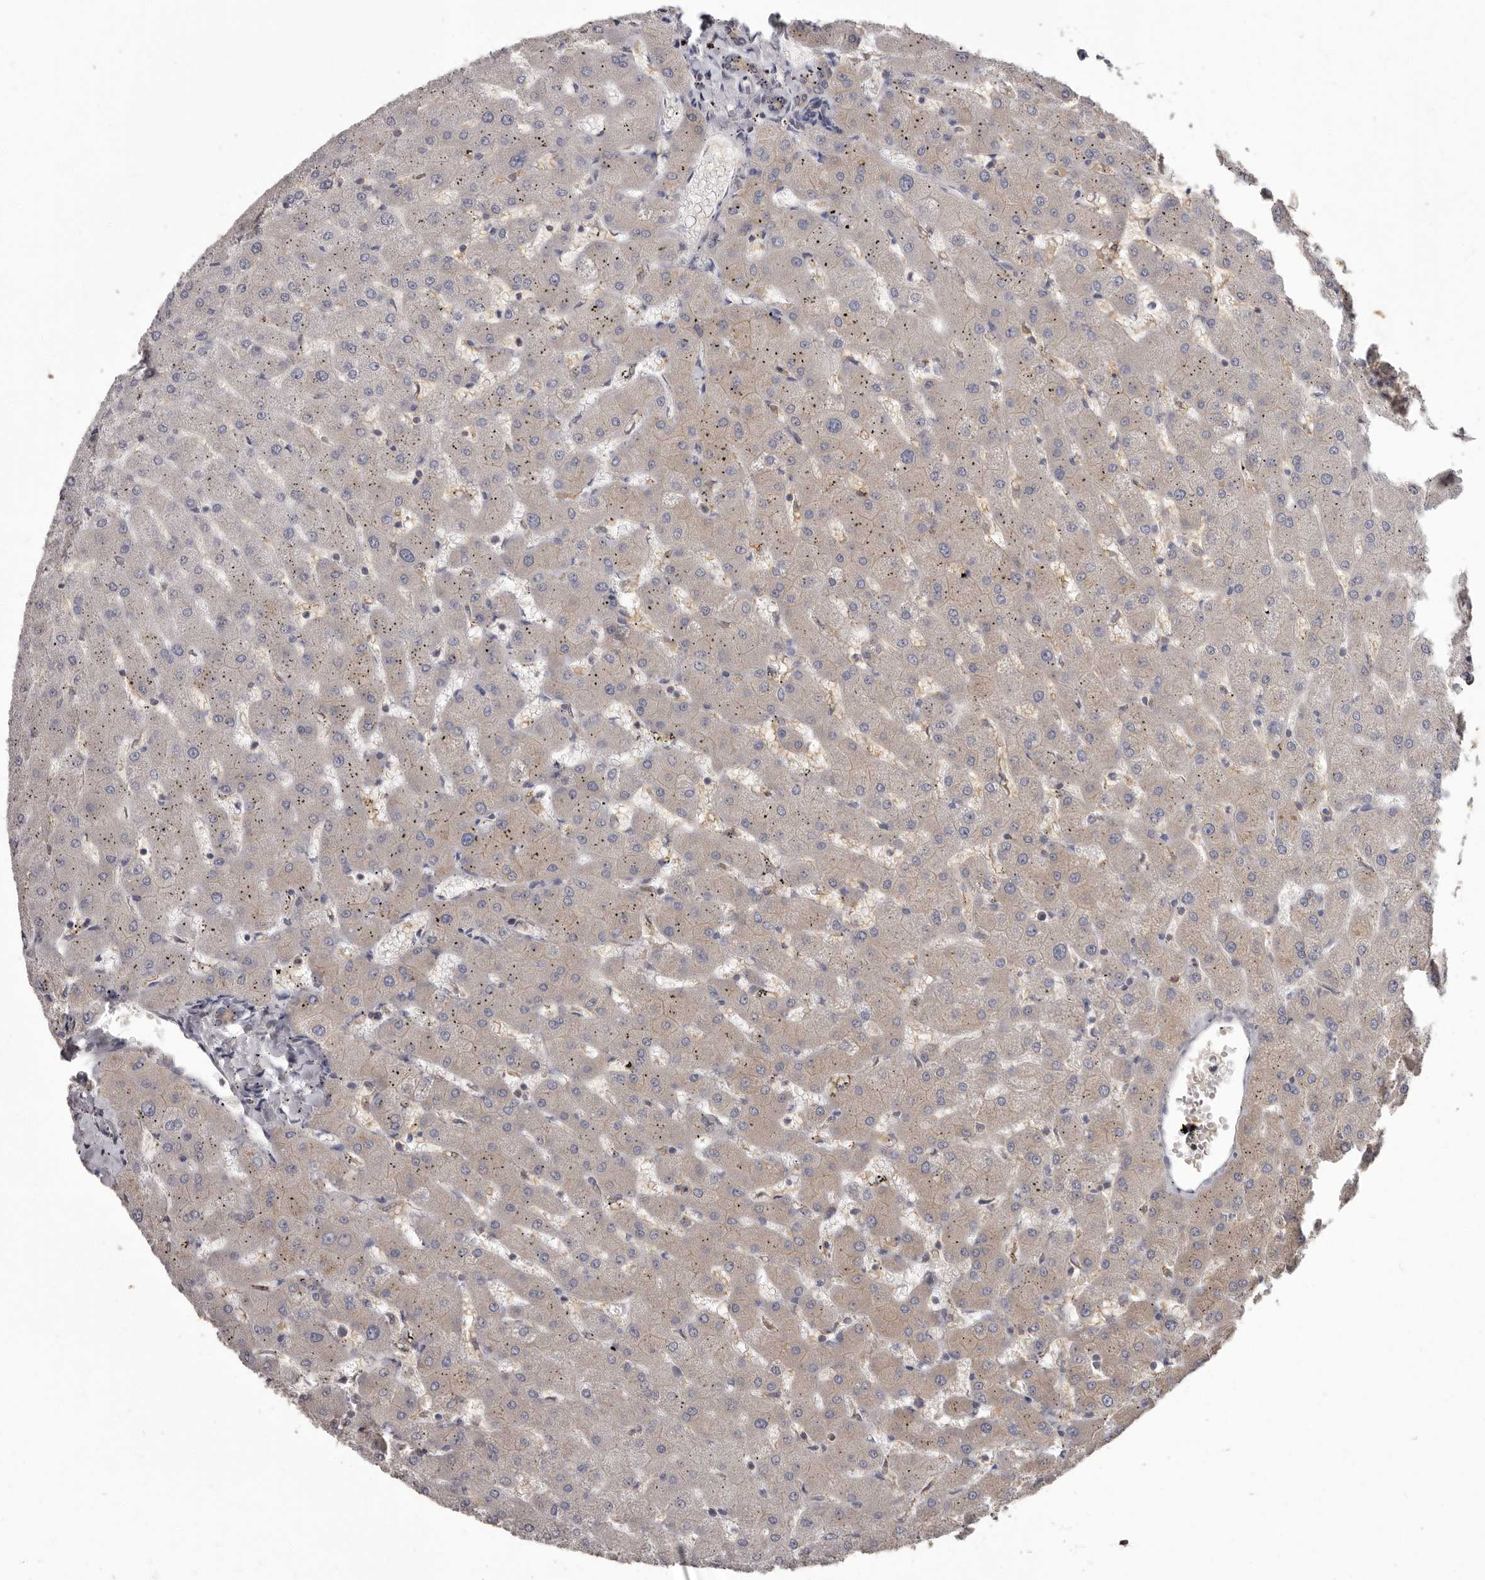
{"staining": {"intensity": "weak", "quantity": "25%-75%", "location": "cytoplasmic/membranous"}, "tissue": "liver", "cell_type": "Cholangiocytes", "image_type": "normal", "snomed": [{"axis": "morphology", "description": "Normal tissue, NOS"}, {"axis": "topography", "description": "Liver"}], "caption": "Immunohistochemical staining of normal human liver demonstrates 25%-75% levels of weak cytoplasmic/membranous protein positivity in approximately 25%-75% of cholangiocytes.", "gene": "APEH", "patient": {"sex": "female", "age": 63}}